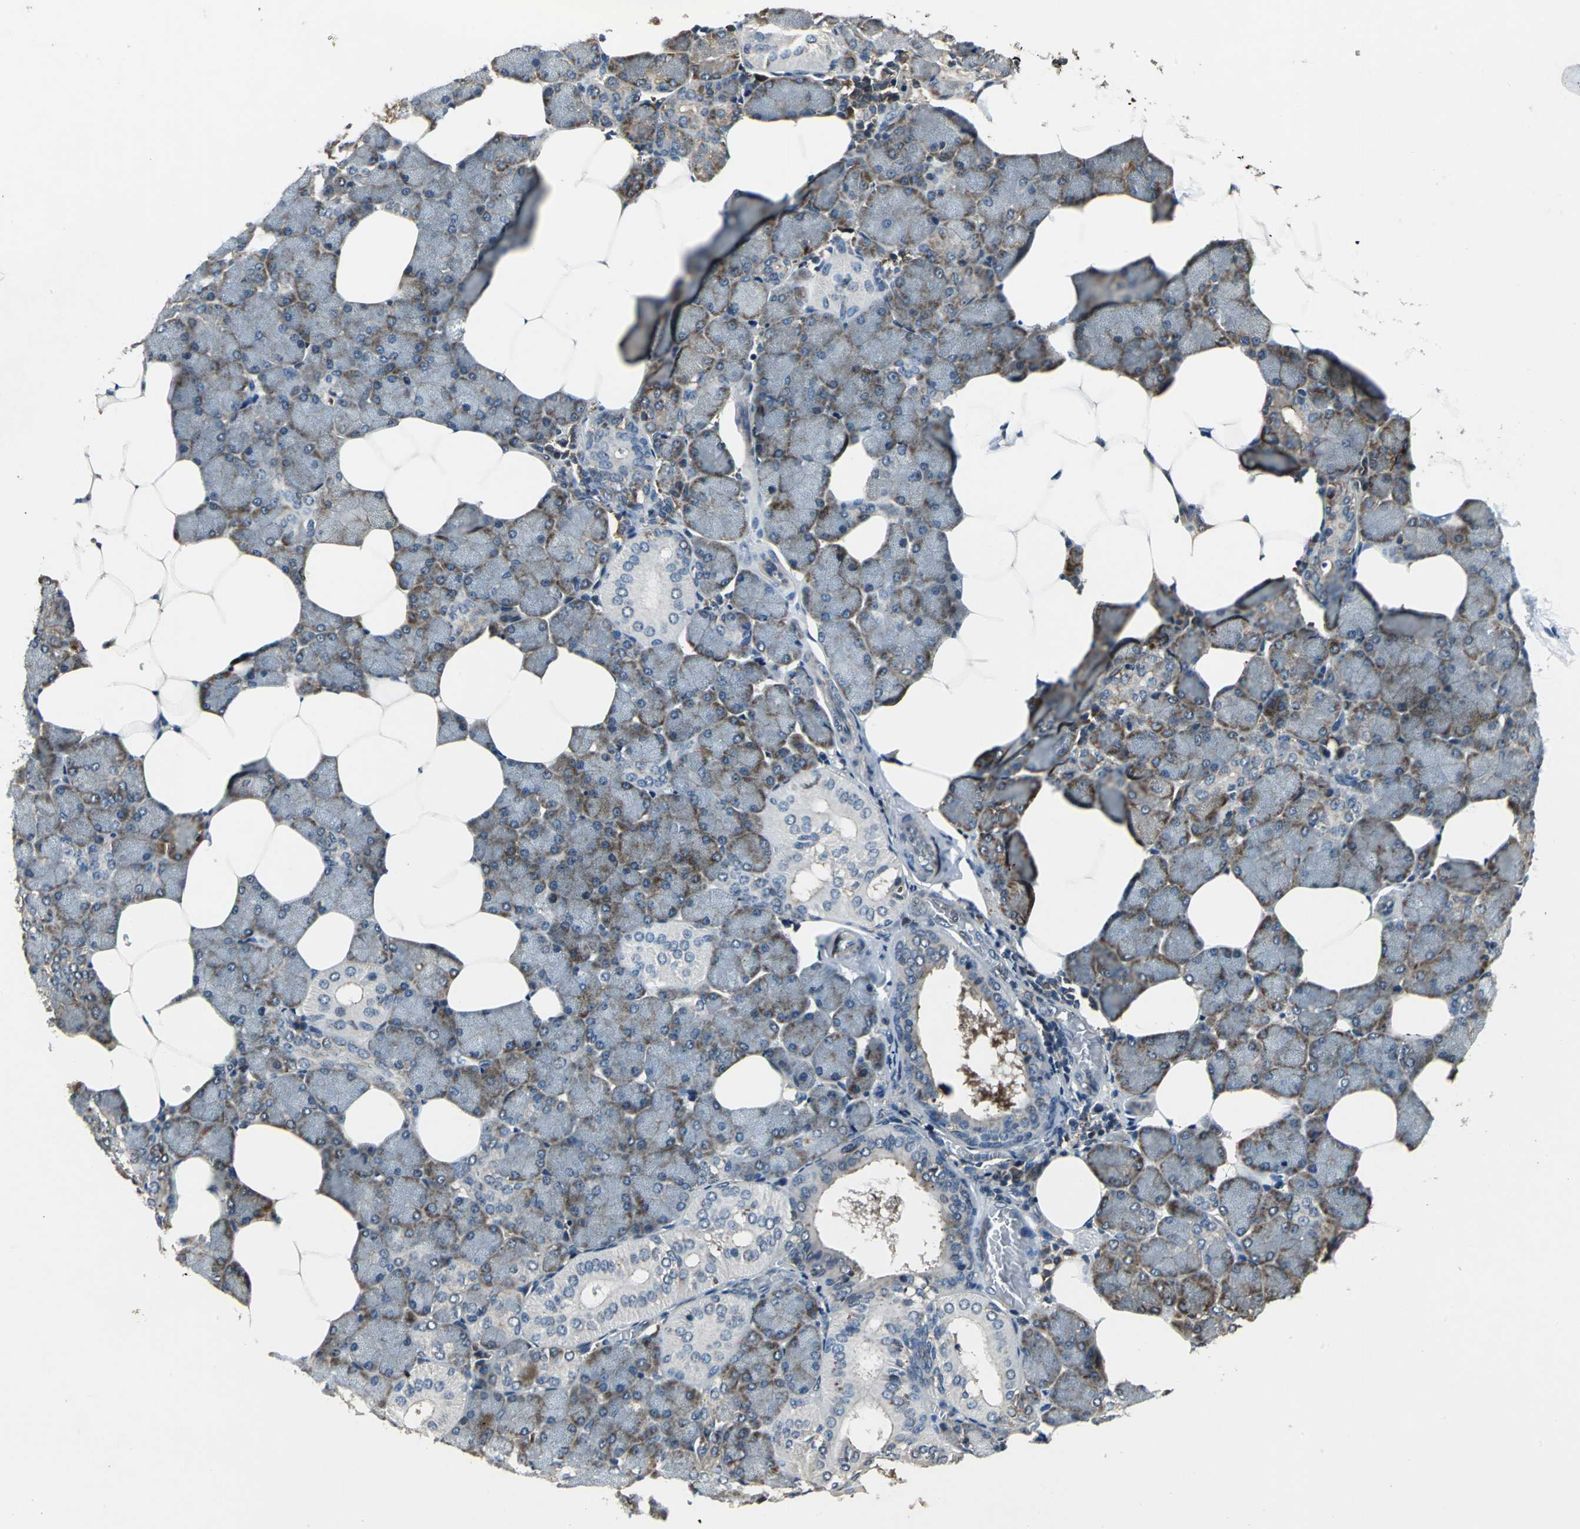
{"staining": {"intensity": "strong", "quantity": ">75%", "location": "cytoplasmic/membranous,nuclear"}, "tissue": "salivary gland", "cell_type": "Glandular cells", "image_type": "normal", "snomed": [{"axis": "morphology", "description": "Normal tissue, NOS"}, {"axis": "morphology", "description": "Adenoma, NOS"}, {"axis": "topography", "description": "Salivary gland"}], "caption": "Salivary gland stained with immunohistochemistry (IHC) reveals strong cytoplasmic/membranous,nuclear expression in approximately >75% of glandular cells.", "gene": "EIF2B2", "patient": {"sex": "female", "age": 32}}